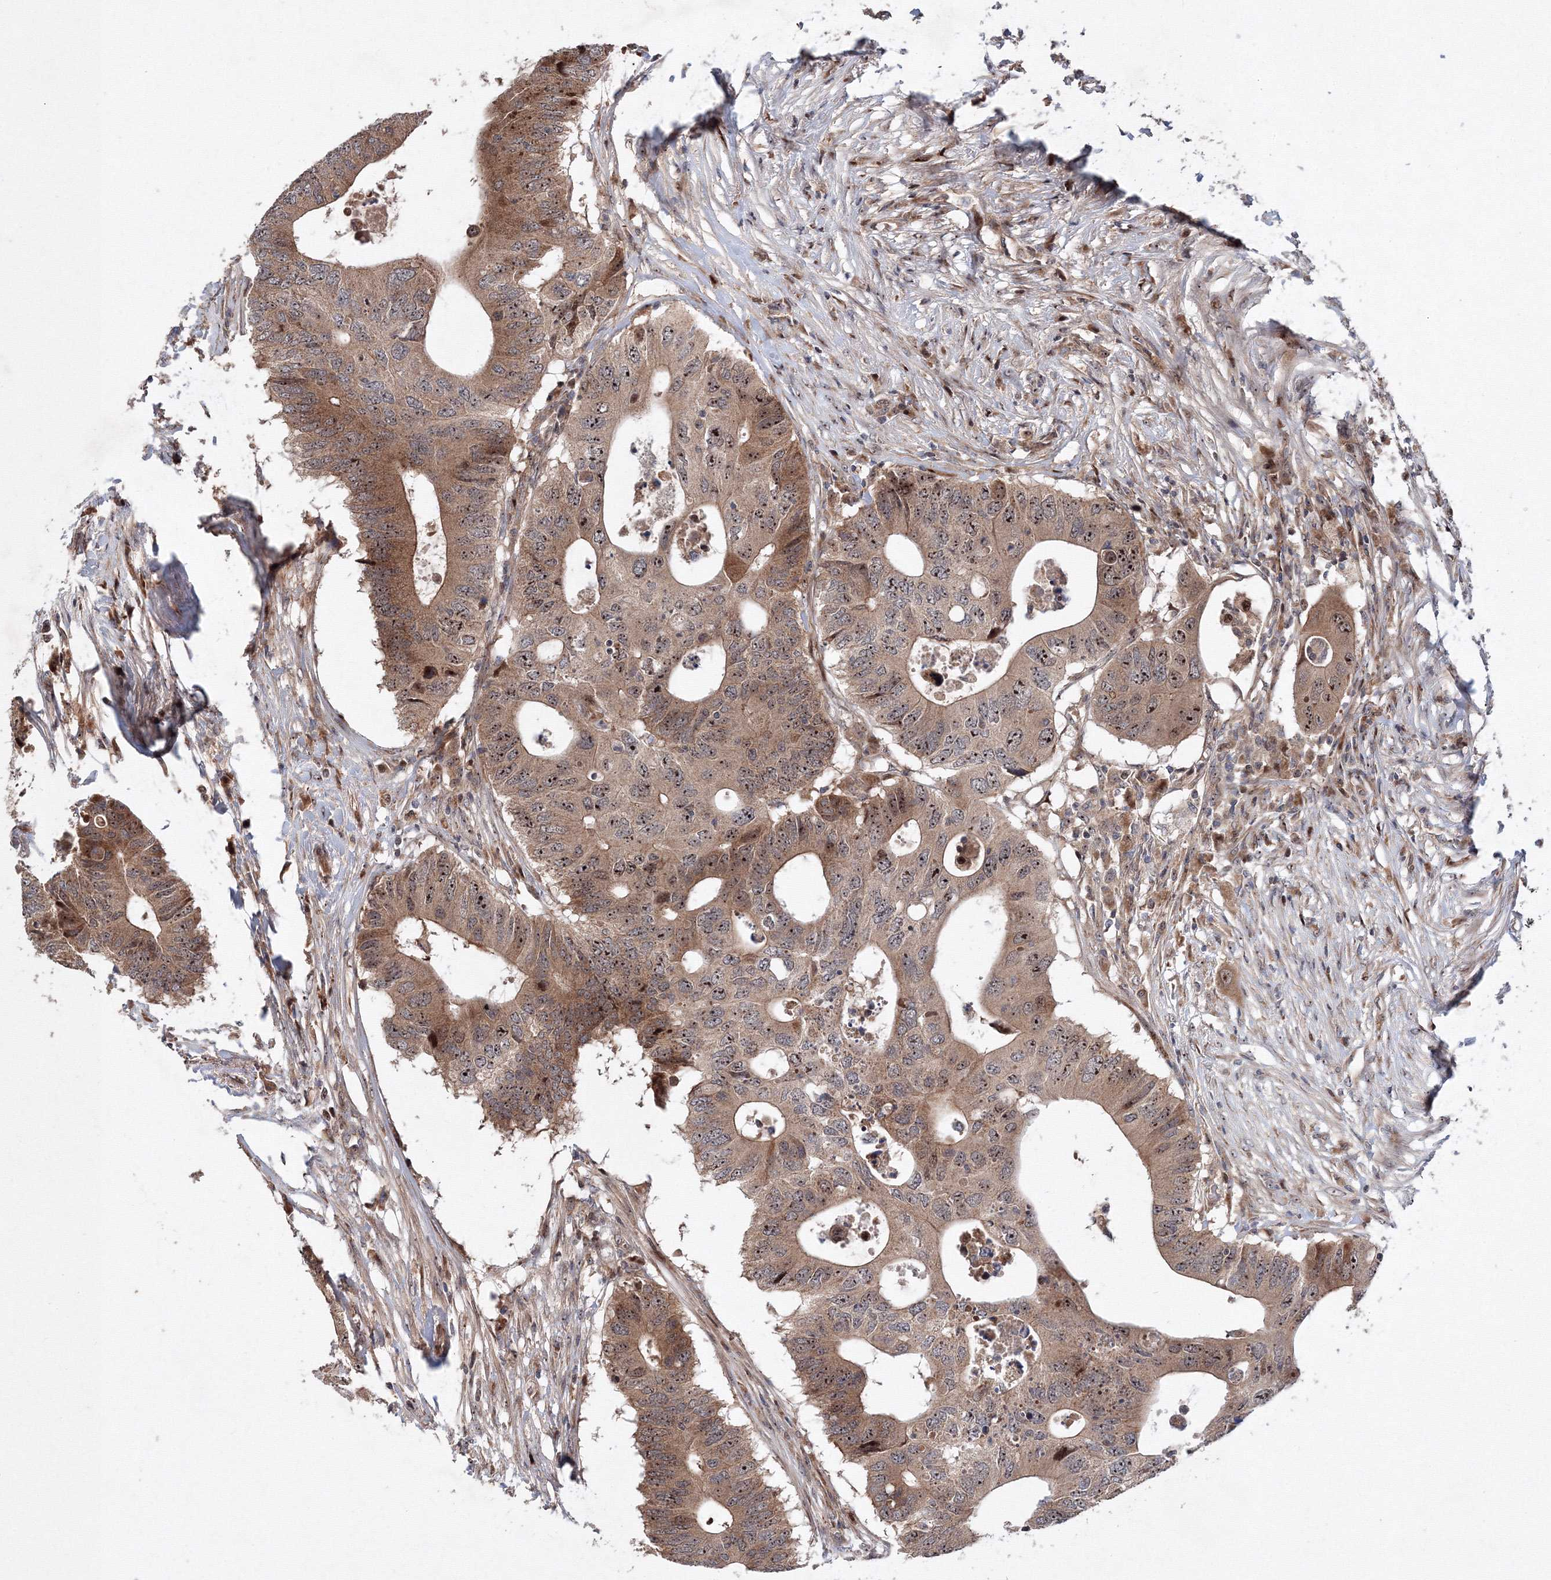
{"staining": {"intensity": "moderate", "quantity": ">75%", "location": "cytoplasmic/membranous,nuclear"}, "tissue": "colorectal cancer", "cell_type": "Tumor cells", "image_type": "cancer", "snomed": [{"axis": "morphology", "description": "Adenocarcinoma, NOS"}, {"axis": "topography", "description": "Colon"}], "caption": "This is an image of immunohistochemistry staining of colorectal adenocarcinoma, which shows moderate staining in the cytoplasmic/membranous and nuclear of tumor cells.", "gene": "ANKAR", "patient": {"sex": "male", "age": 71}}